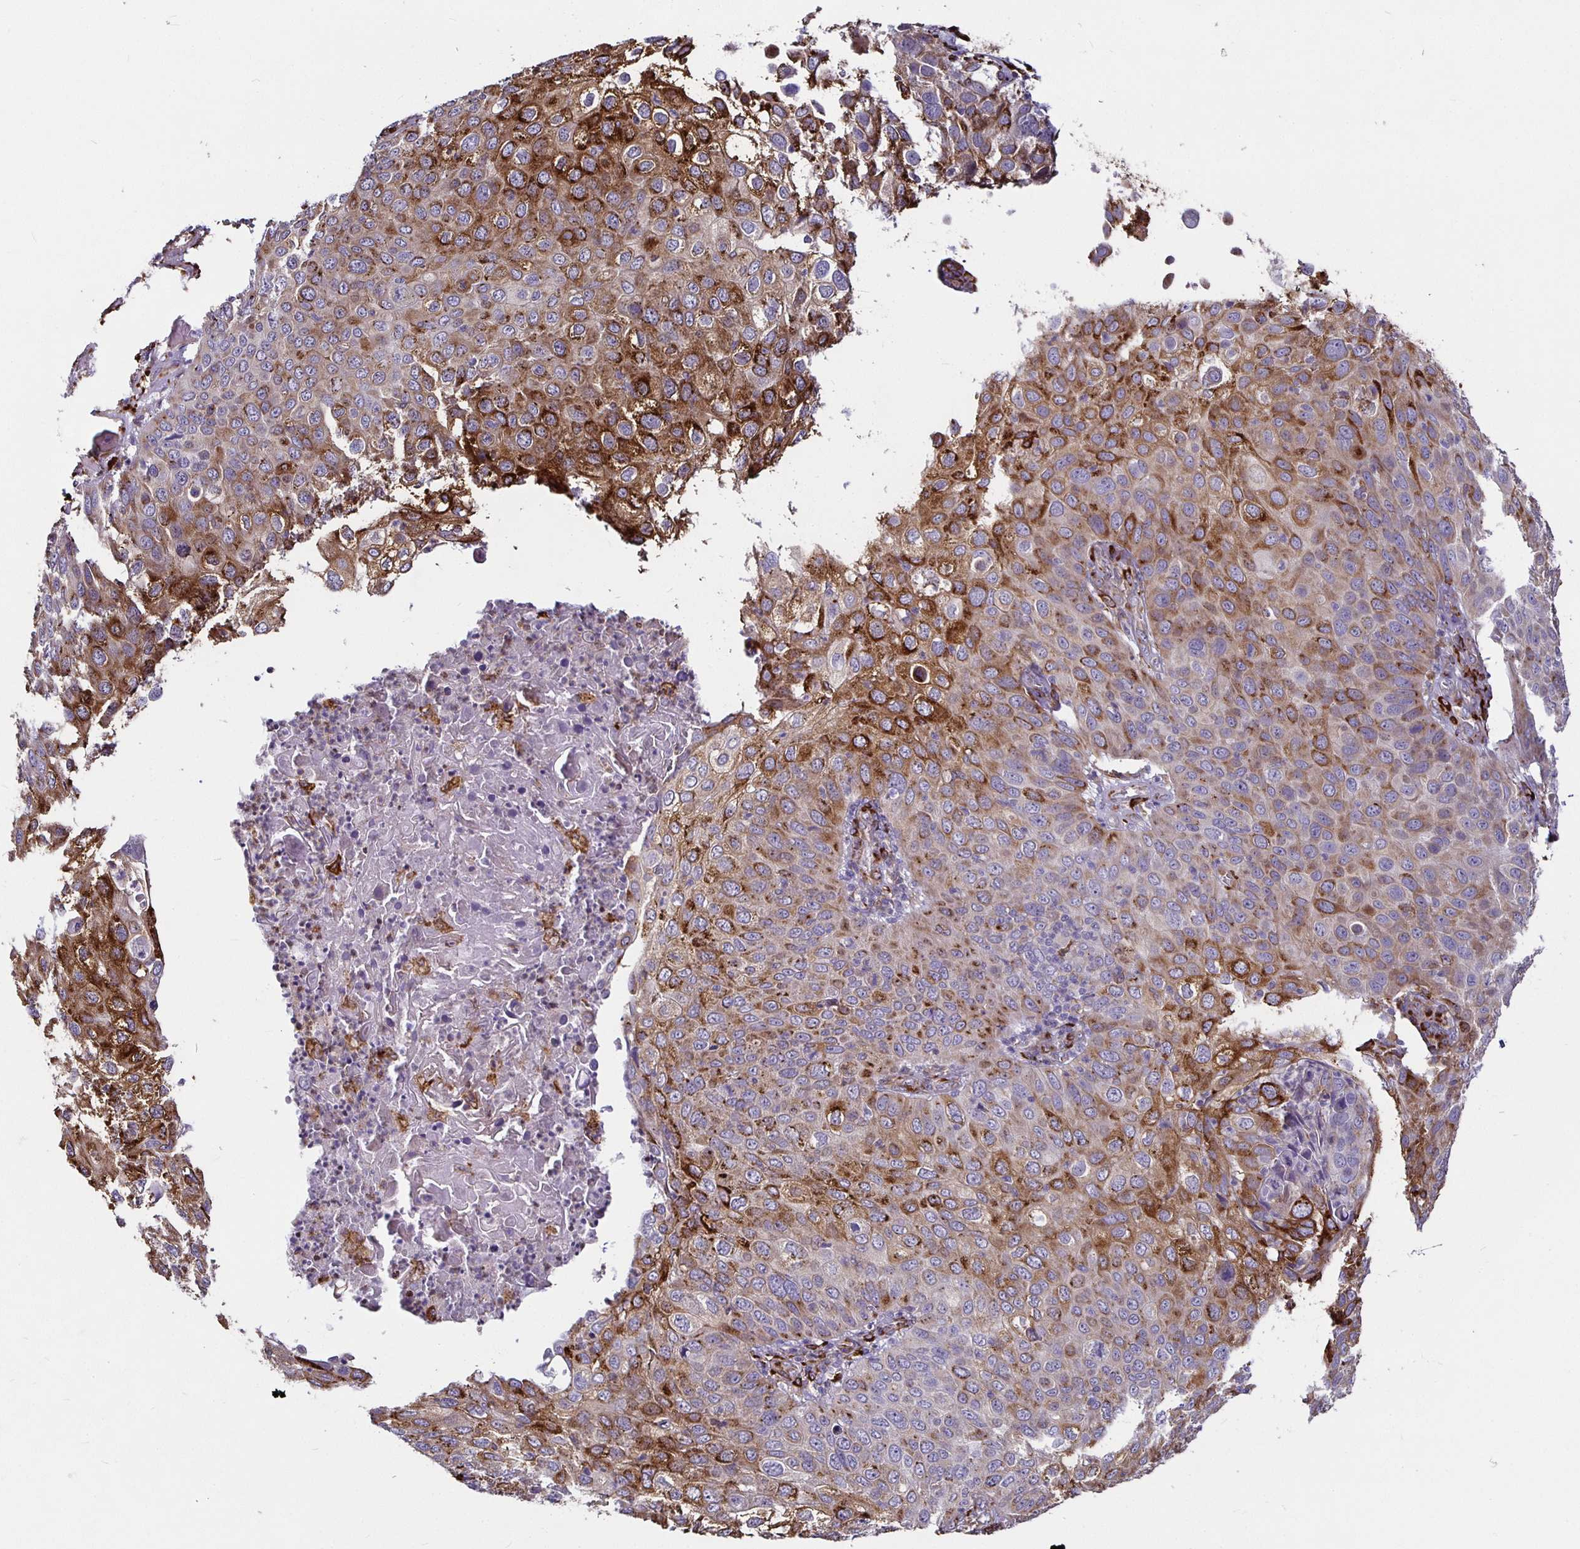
{"staining": {"intensity": "moderate", "quantity": "25%-75%", "location": "cytoplasmic/membranous"}, "tissue": "skin cancer", "cell_type": "Tumor cells", "image_type": "cancer", "snomed": [{"axis": "morphology", "description": "Squamous cell carcinoma, NOS"}, {"axis": "topography", "description": "Skin"}], "caption": "Immunohistochemical staining of human skin squamous cell carcinoma exhibits medium levels of moderate cytoplasmic/membranous staining in about 25%-75% of tumor cells.", "gene": "P4HA2", "patient": {"sex": "male", "age": 87}}